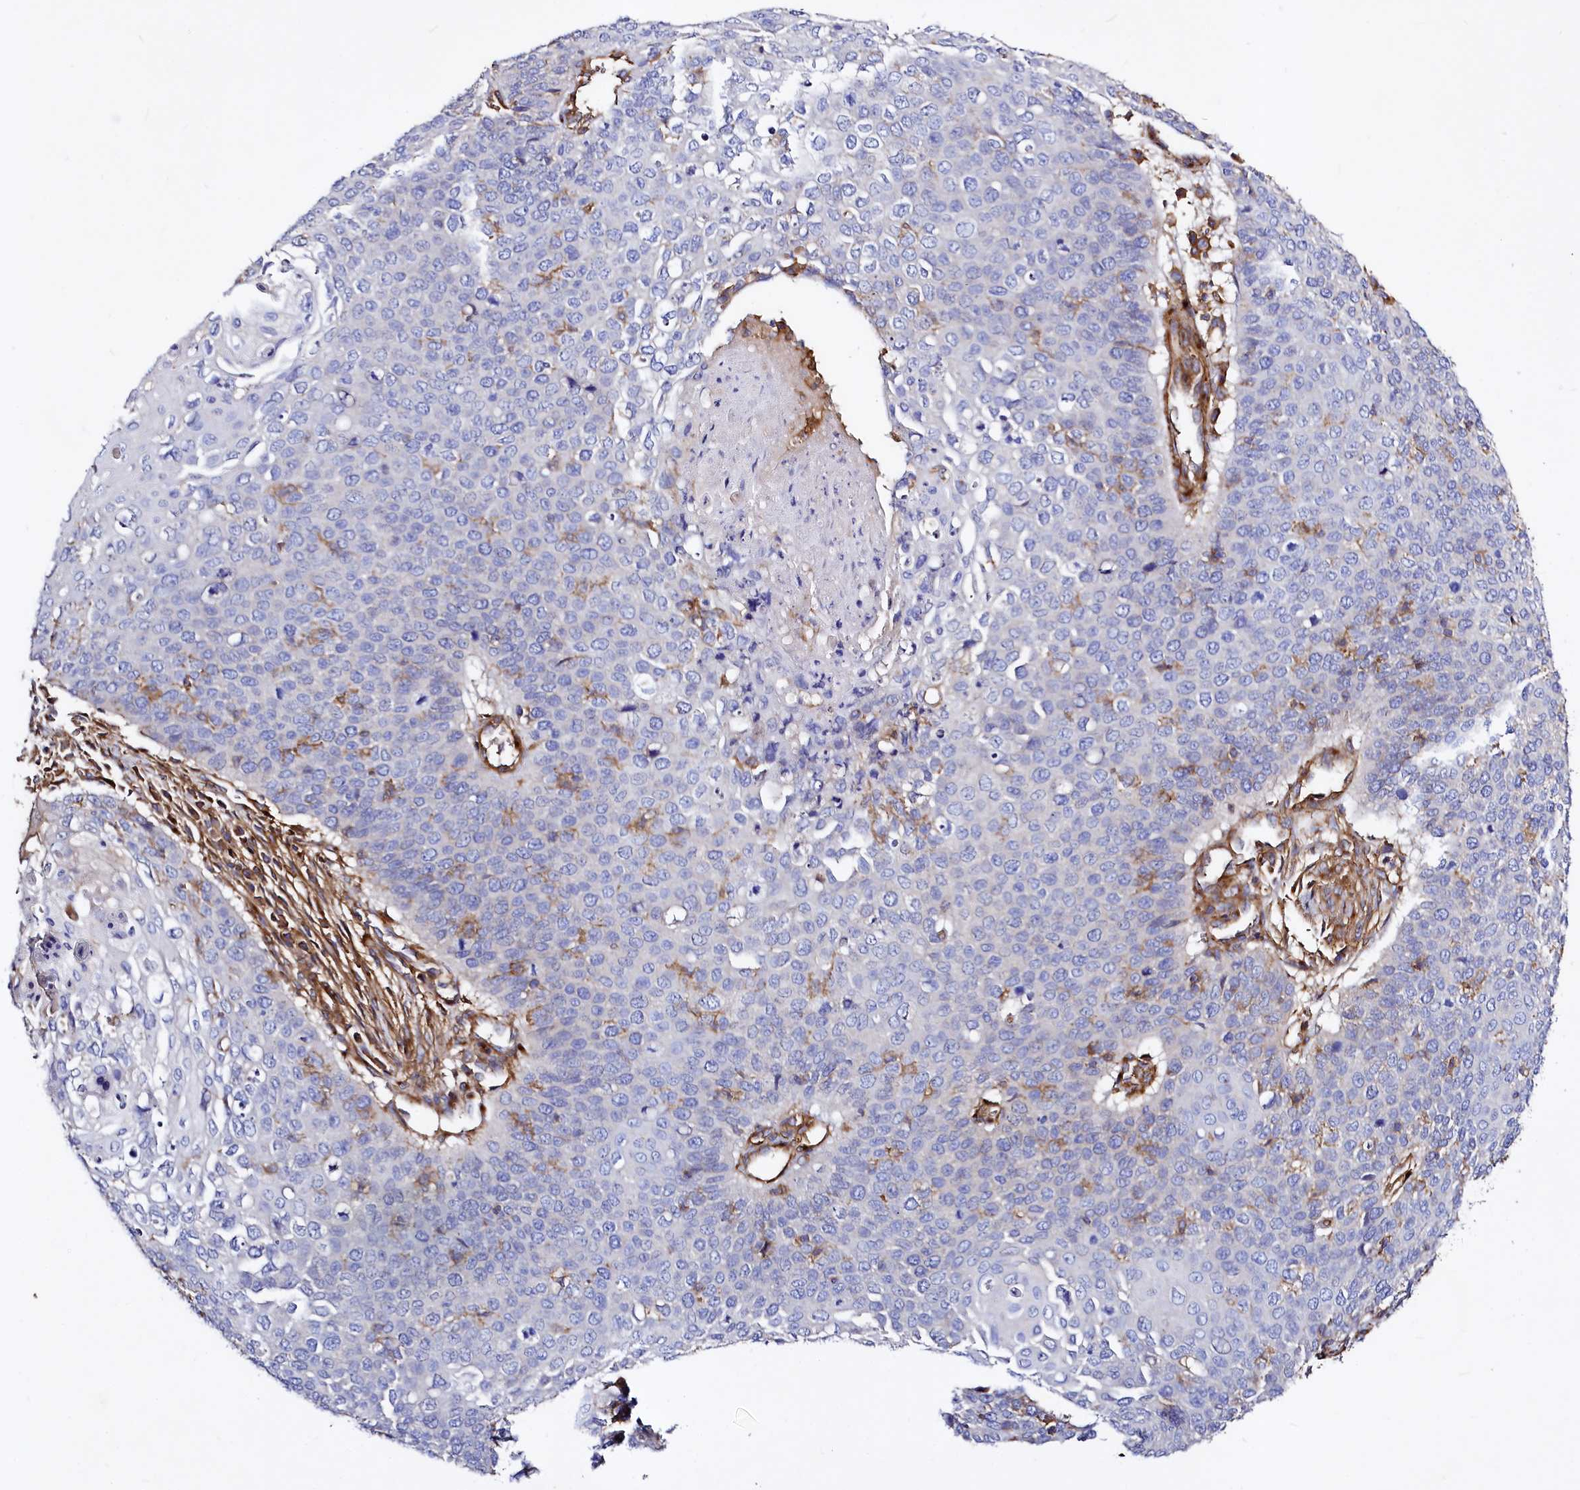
{"staining": {"intensity": "negative", "quantity": "none", "location": "none"}, "tissue": "cervical cancer", "cell_type": "Tumor cells", "image_type": "cancer", "snomed": [{"axis": "morphology", "description": "Squamous cell carcinoma, NOS"}, {"axis": "topography", "description": "Cervix"}], "caption": "Immunohistochemistry image of neoplastic tissue: human cervical cancer stained with DAB shows no significant protein expression in tumor cells.", "gene": "ANO6", "patient": {"sex": "female", "age": 39}}